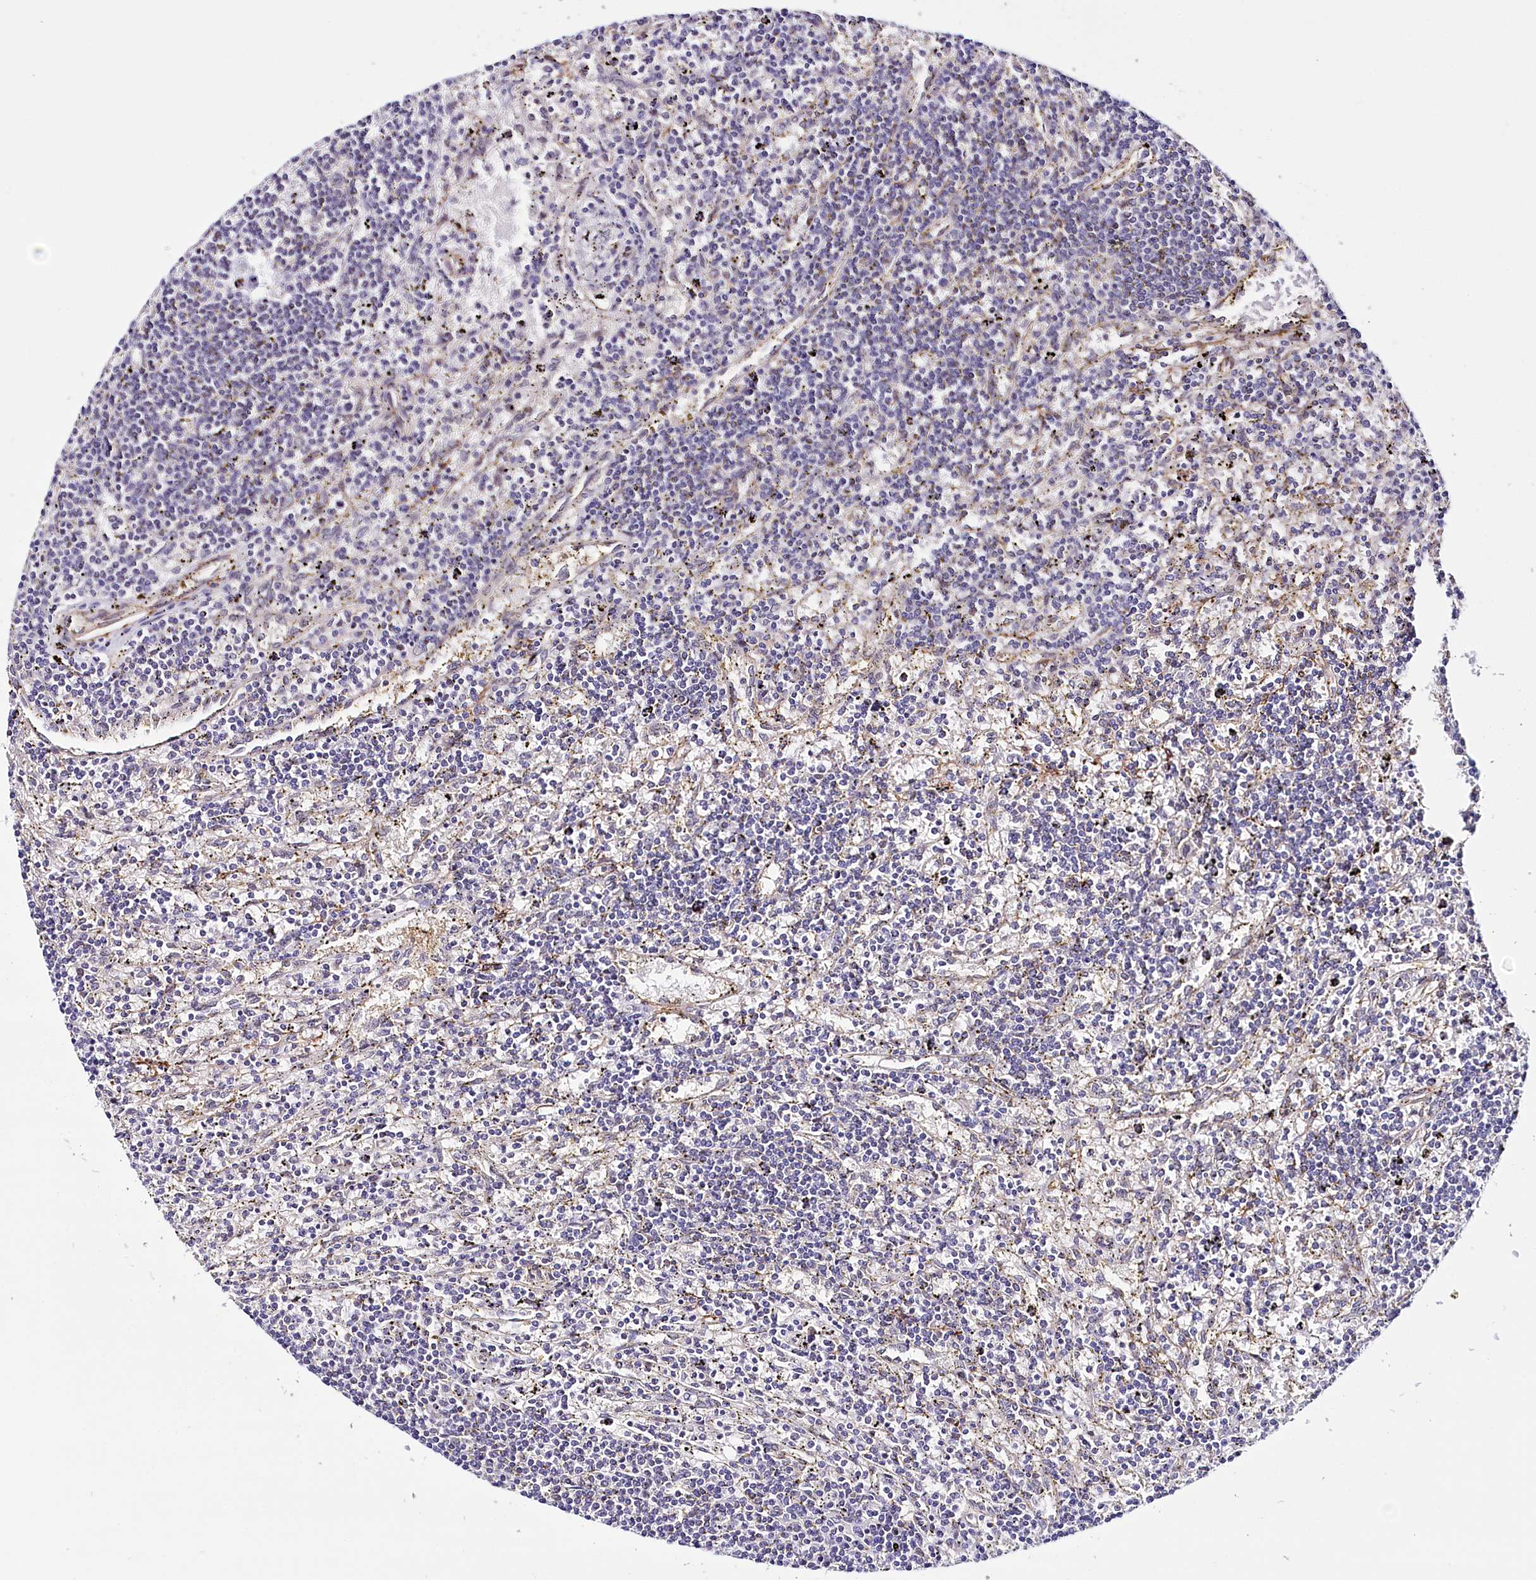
{"staining": {"intensity": "negative", "quantity": "none", "location": "none"}, "tissue": "lymphoma", "cell_type": "Tumor cells", "image_type": "cancer", "snomed": [{"axis": "morphology", "description": "Malignant lymphoma, non-Hodgkin's type, Low grade"}, {"axis": "topography", "description": "Spleen"}], "caption": "High power microscopy micrograph of an immunohistochemistry micrograph of lymphoma, revealing no significant expression in tumor cells.", "gene": "PPP2R5B", "patient": {"sex": "male", "age": 76}}